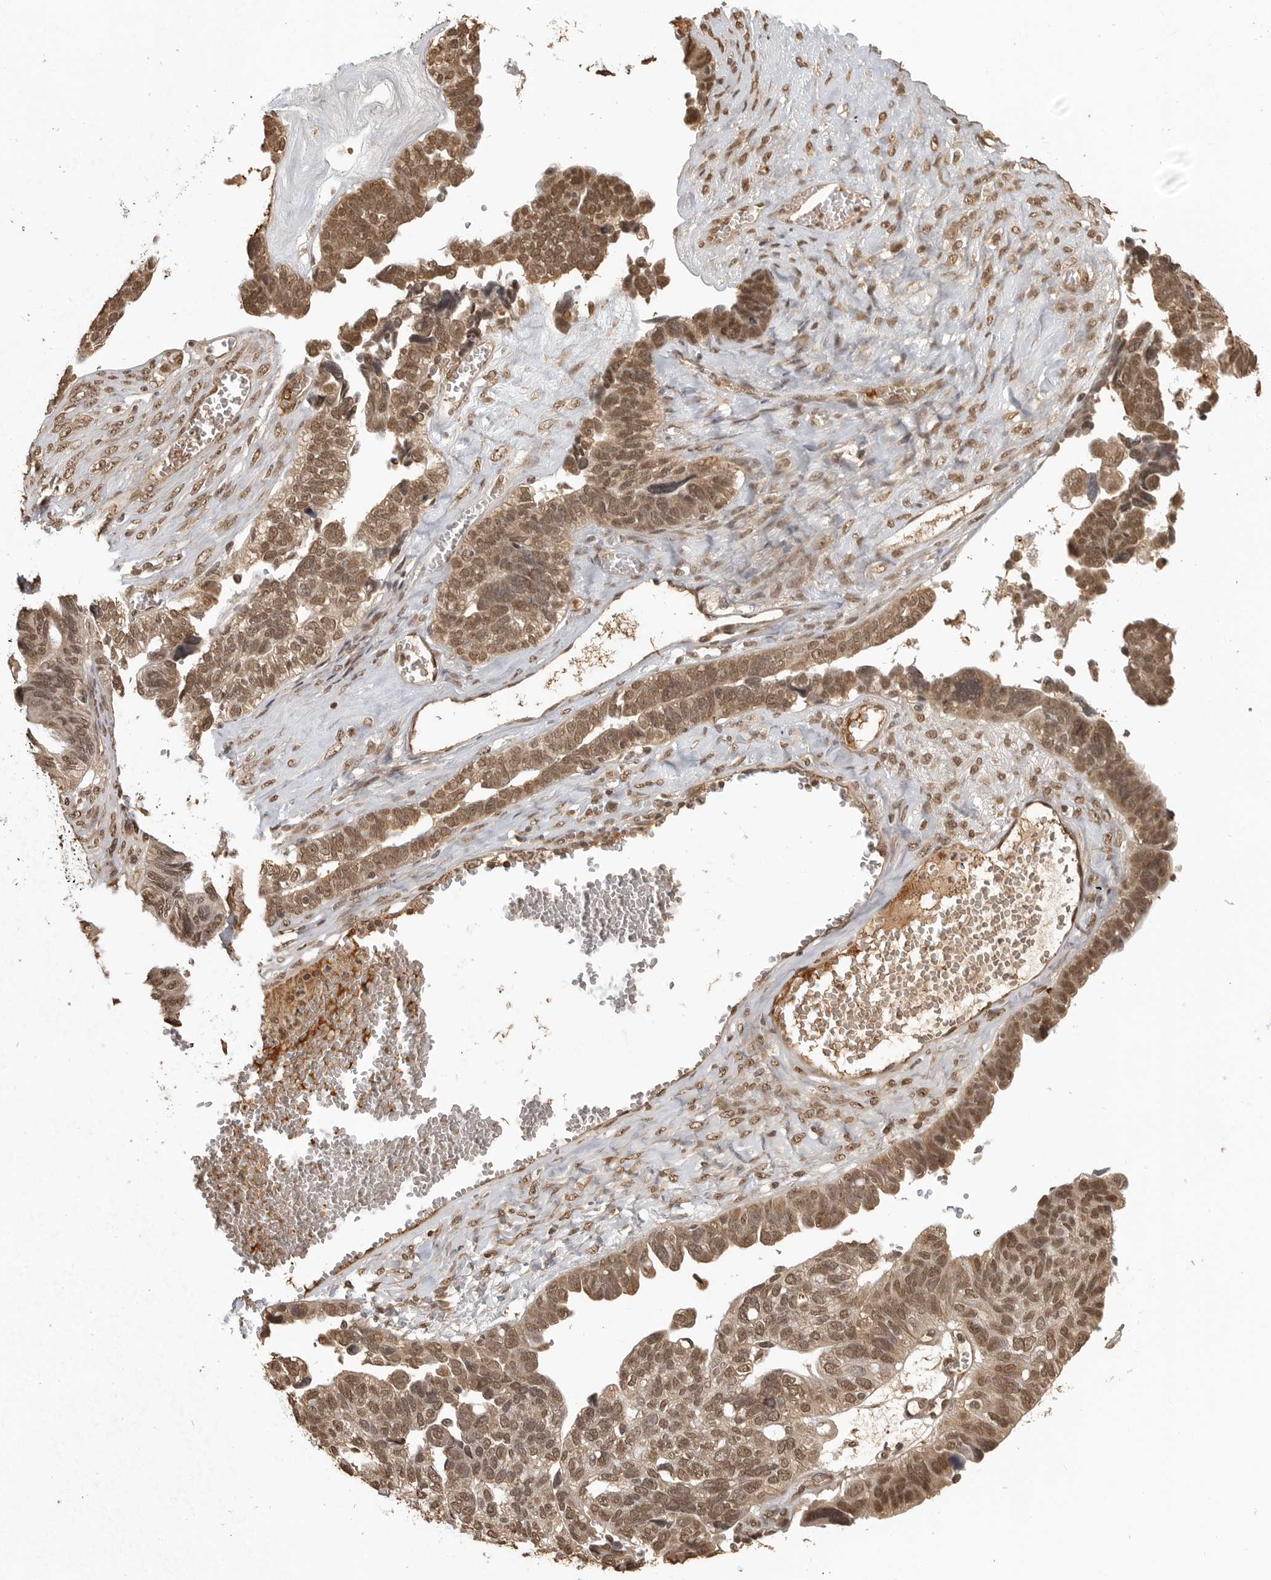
{"staining": {"intensity": "moderate", "quantity": ">75%", "location": "nuclear"}, "tissue": "ovarian cancer", "cell_type": "Tumor cells", "image_type": "cancer", "snomed": [{"axis": "morphology", "description": "Cystadenocarcinoma, serous, NOS"}, {"axis": "topography", "description": "Ovary"}], "caption": "Ovarian cancer (serous cystadenocarcinoma) stained with DAB (3,3'-diaminobenzidine) immunohistochemistry (IHC) displays medium levels of moderate nuclear staining in about >75% of tumor cells.", "gene": "CLOCK", "patient": {"sex": "female", "age": 79}}